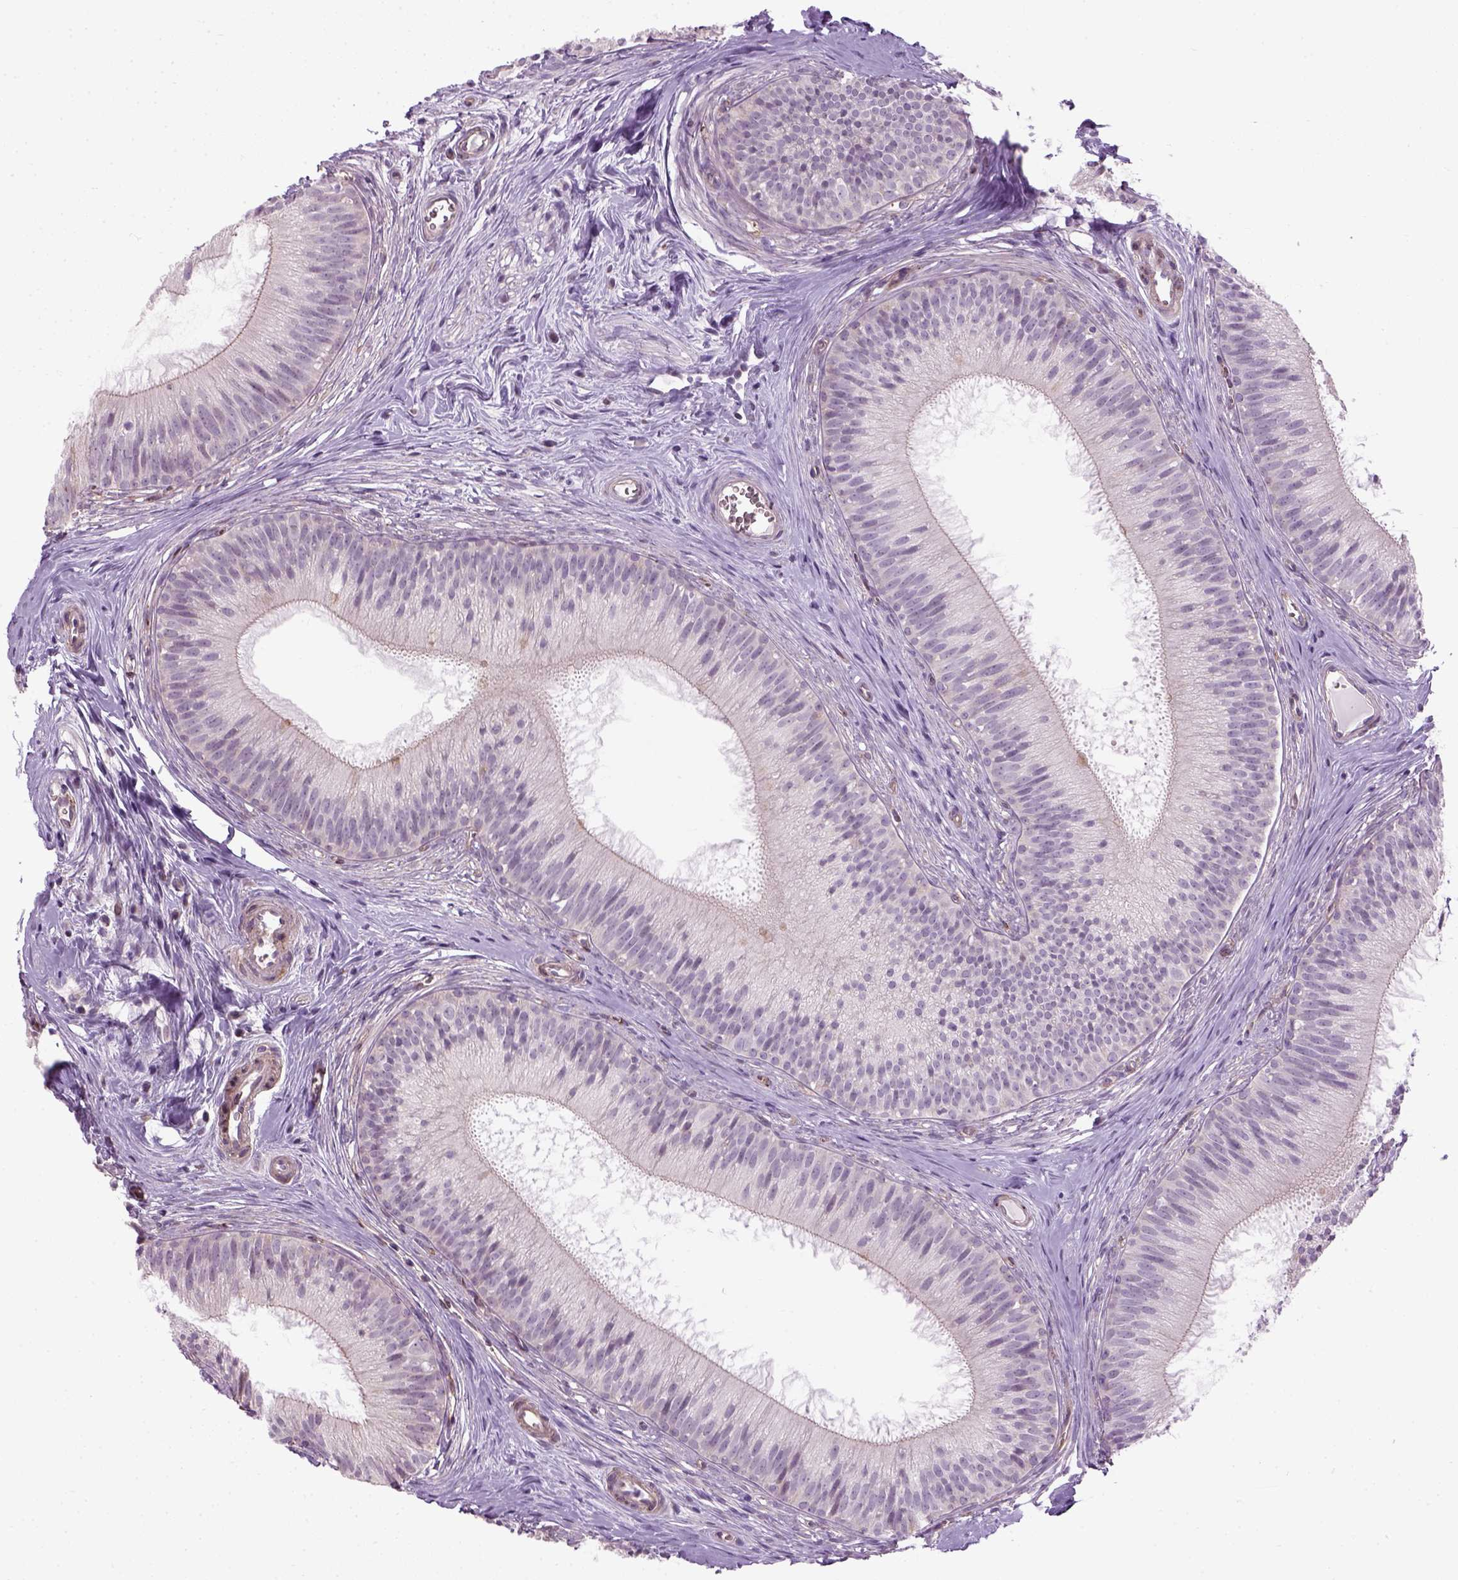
{"staining": {"intensity": "negative", "quantity": "none", "location": "none"}, "tissue": "epididymis", "cell_type": "Glandular cells", "image_type": "normal", "snomed": [{"axis": "morphology", "description": "Normal tissue, NOS"}, {"axis": "topography", "description": "Epididymis"}], "caption": "This image is of normal epididymis stained with immunohistochemistry (IHC) to label a protein in brown with the nuclei are counter-stained blue. There is no staining in glandular cells.", "gene": "XK", "patient": {"sex": "male", "age": 24}}